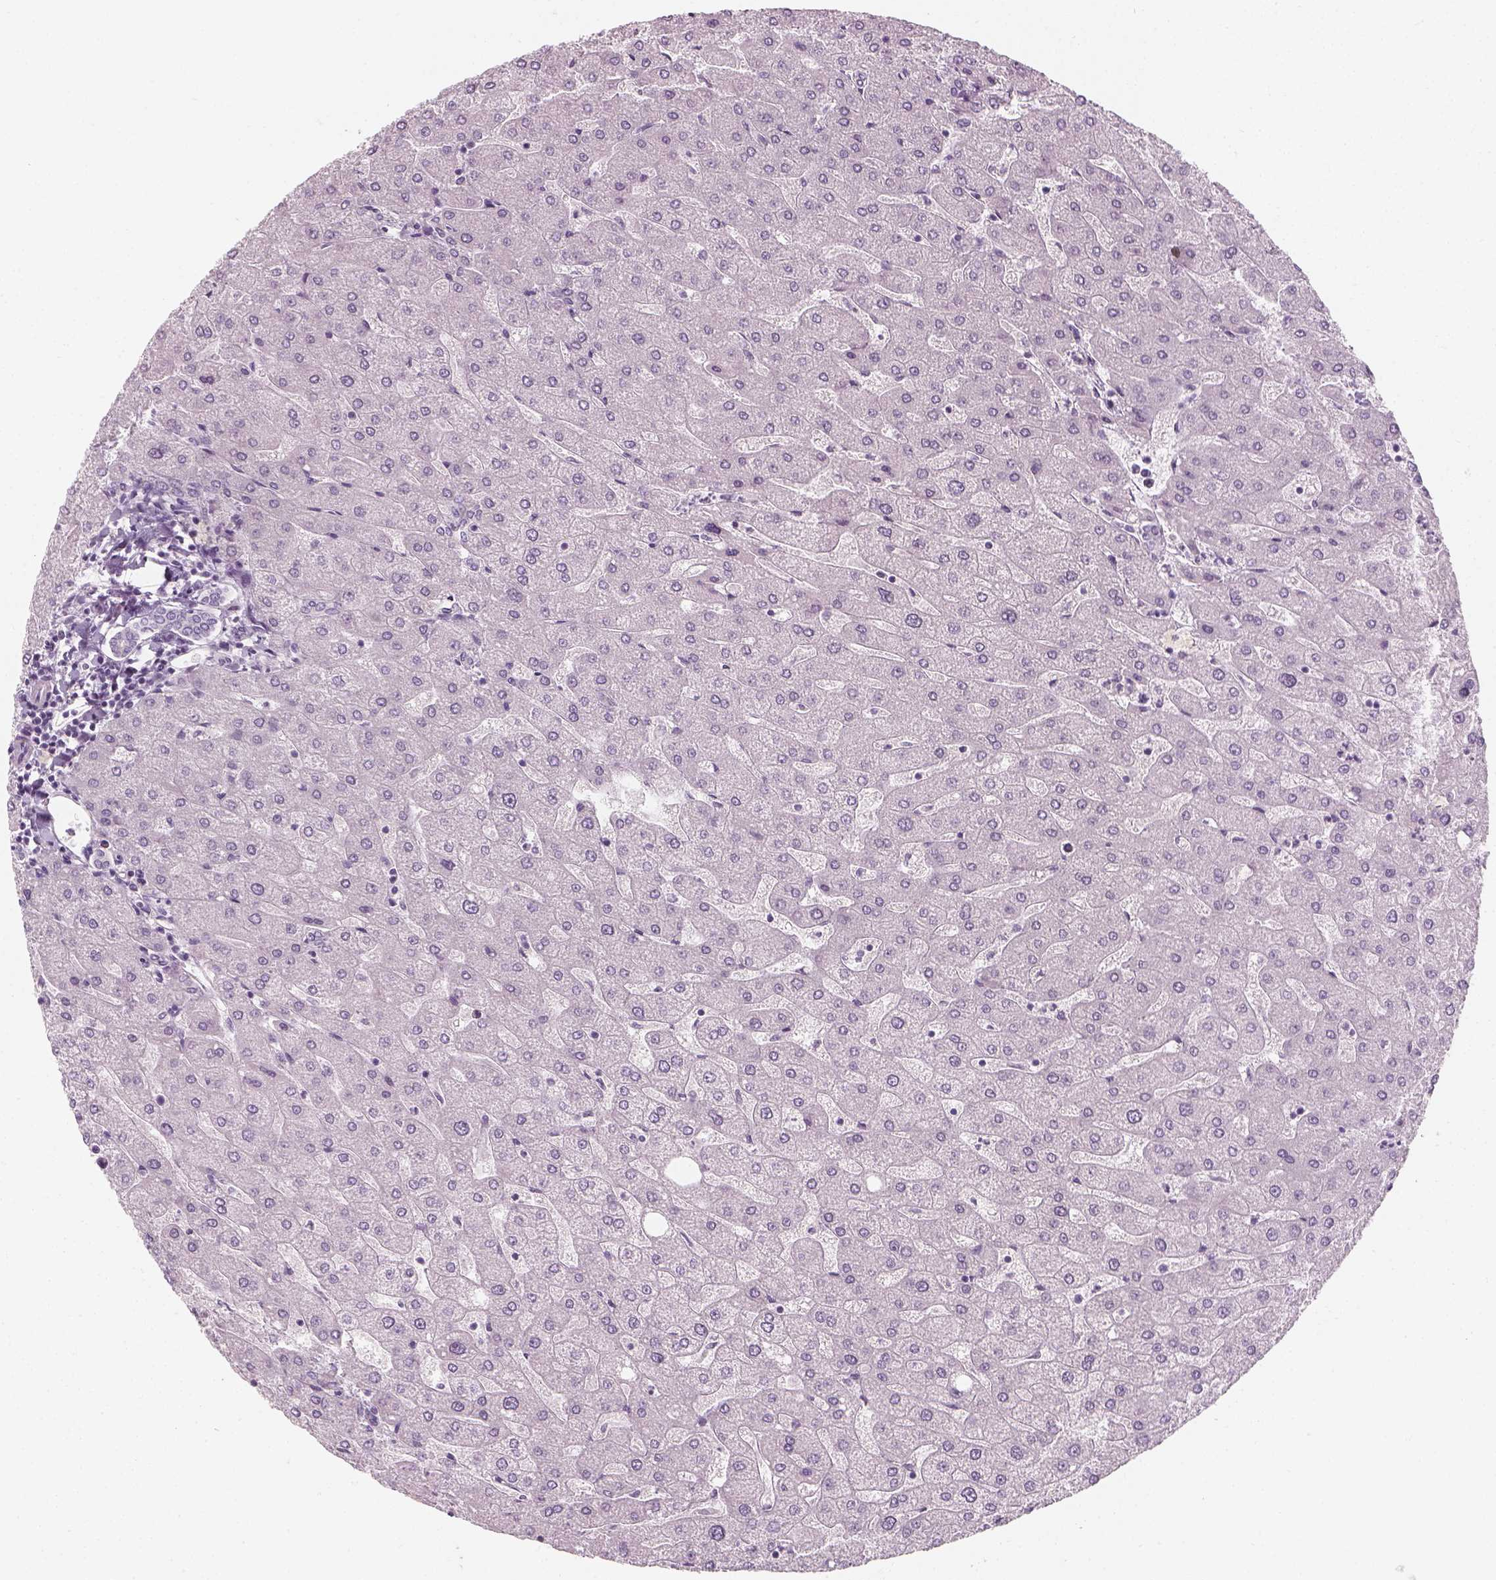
{"staining": {"intensity": "negative", "quantity": "none", "location": "none"}, "tissue": "liver", "cell_type": "Cholangiocytes", "image_type": "normal", "snomed": [{"axis": "morphology", "description": "Normal tissue, NOS"}, {"axis": "topography", "description": "Liver"}], "caption": "This is an immunohistochemistry (IHC) image of benign human liver. There is no staining in cholangiocytes.", "gene": "PRAME", "patient": {"sex": "male", "age": 67}}